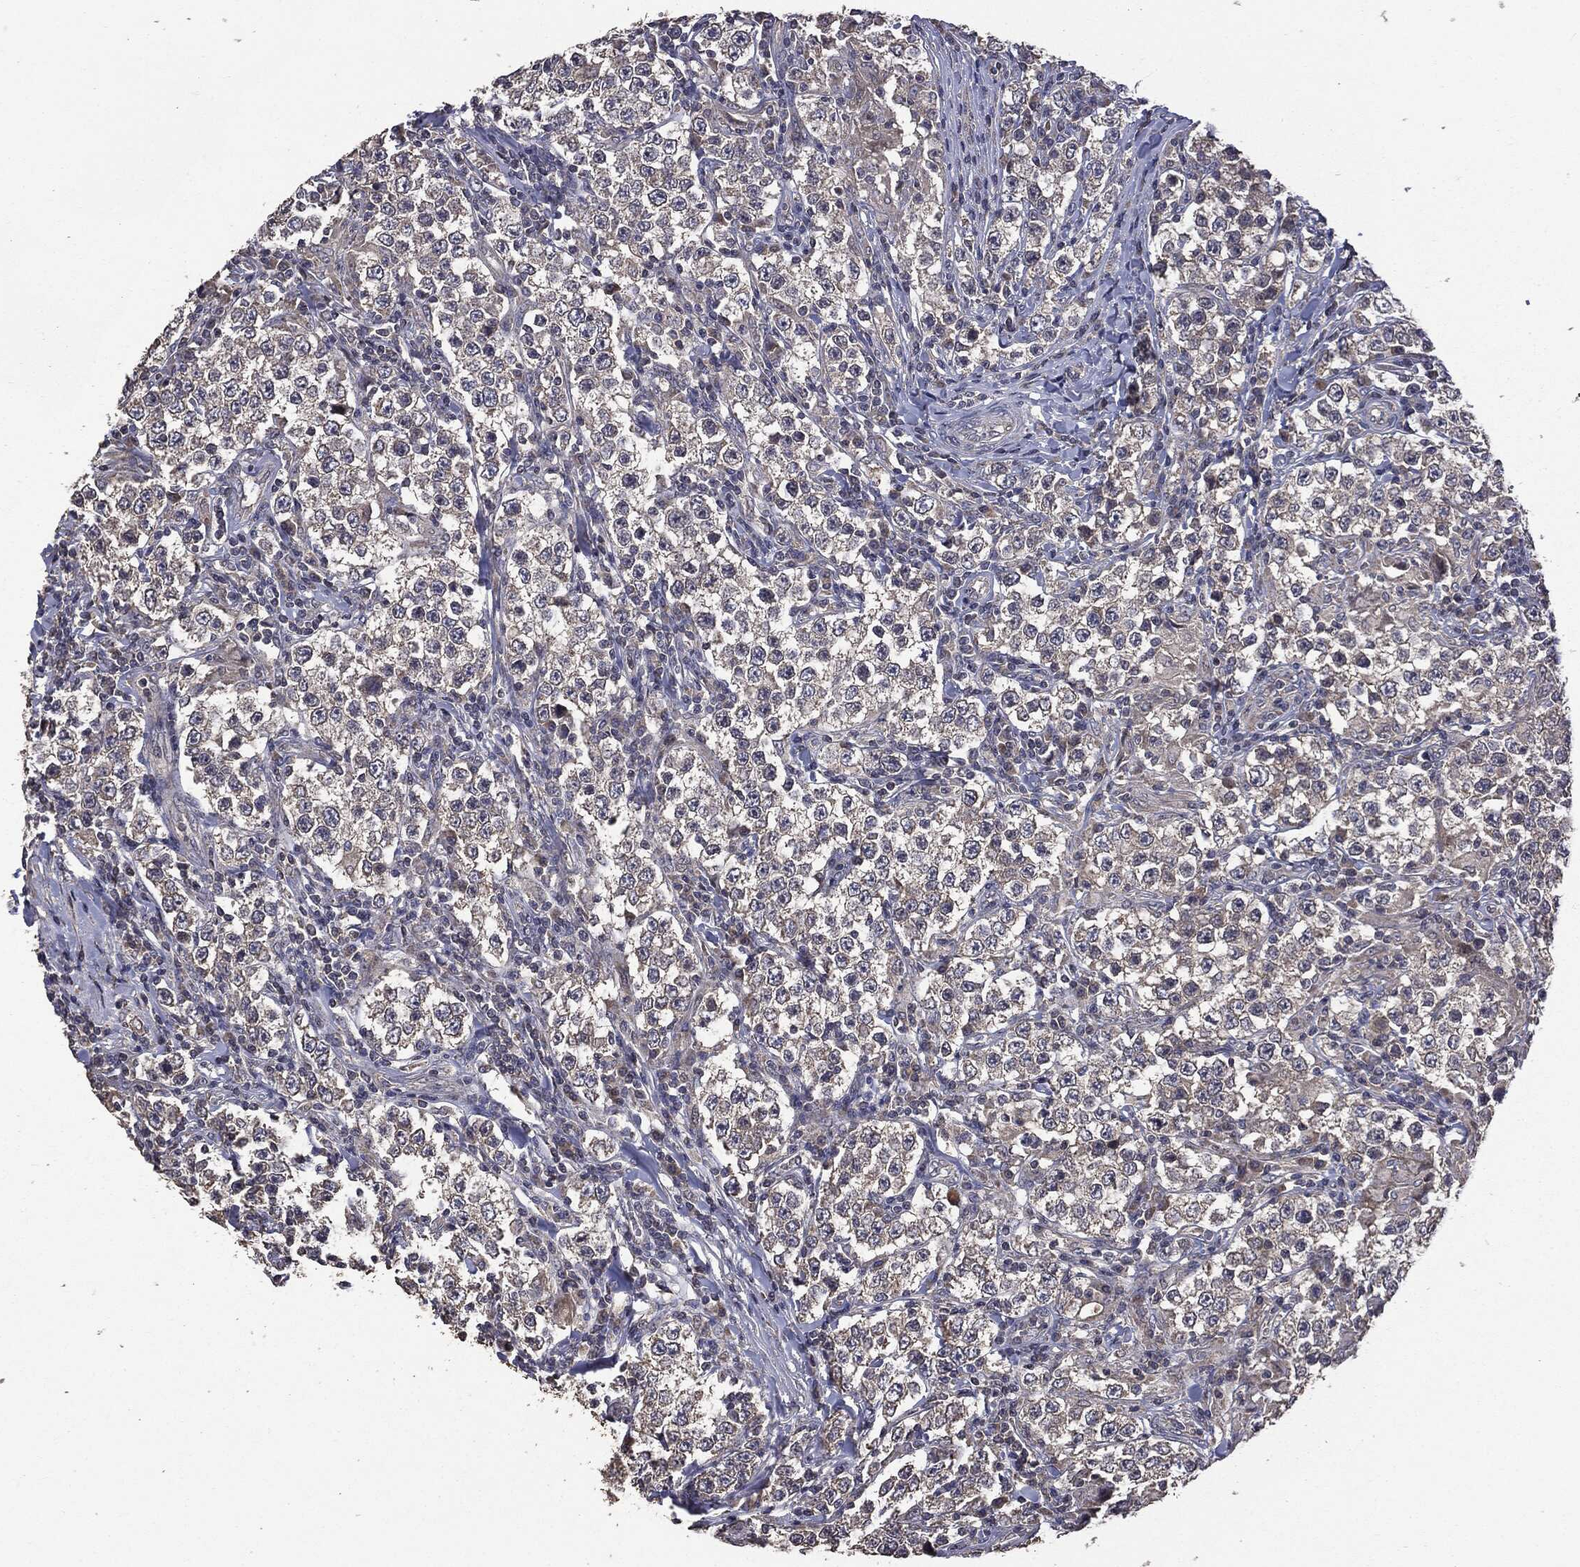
{"staining": {"intensity": "negative", "quantity": "none", "location": "none"}, "tissue": "testis cancer", "cell_type": "Tumor cells", "image_type": "cancer", "snomed": [{"axis": "morphology", "description": "Seminoma, NOS"}, {"axis": "morphology", "description": "Carcinoma, Embryonal, NOS"}, {"axis": "topography", "description": "Testis"}], "caption": "Immunohistochemistry of human testis cancer (embryonal carcinoma) reveals no expression in tumor cells.", "gene": "MTOR", "patient": {"sex": "male", "age": 41}}